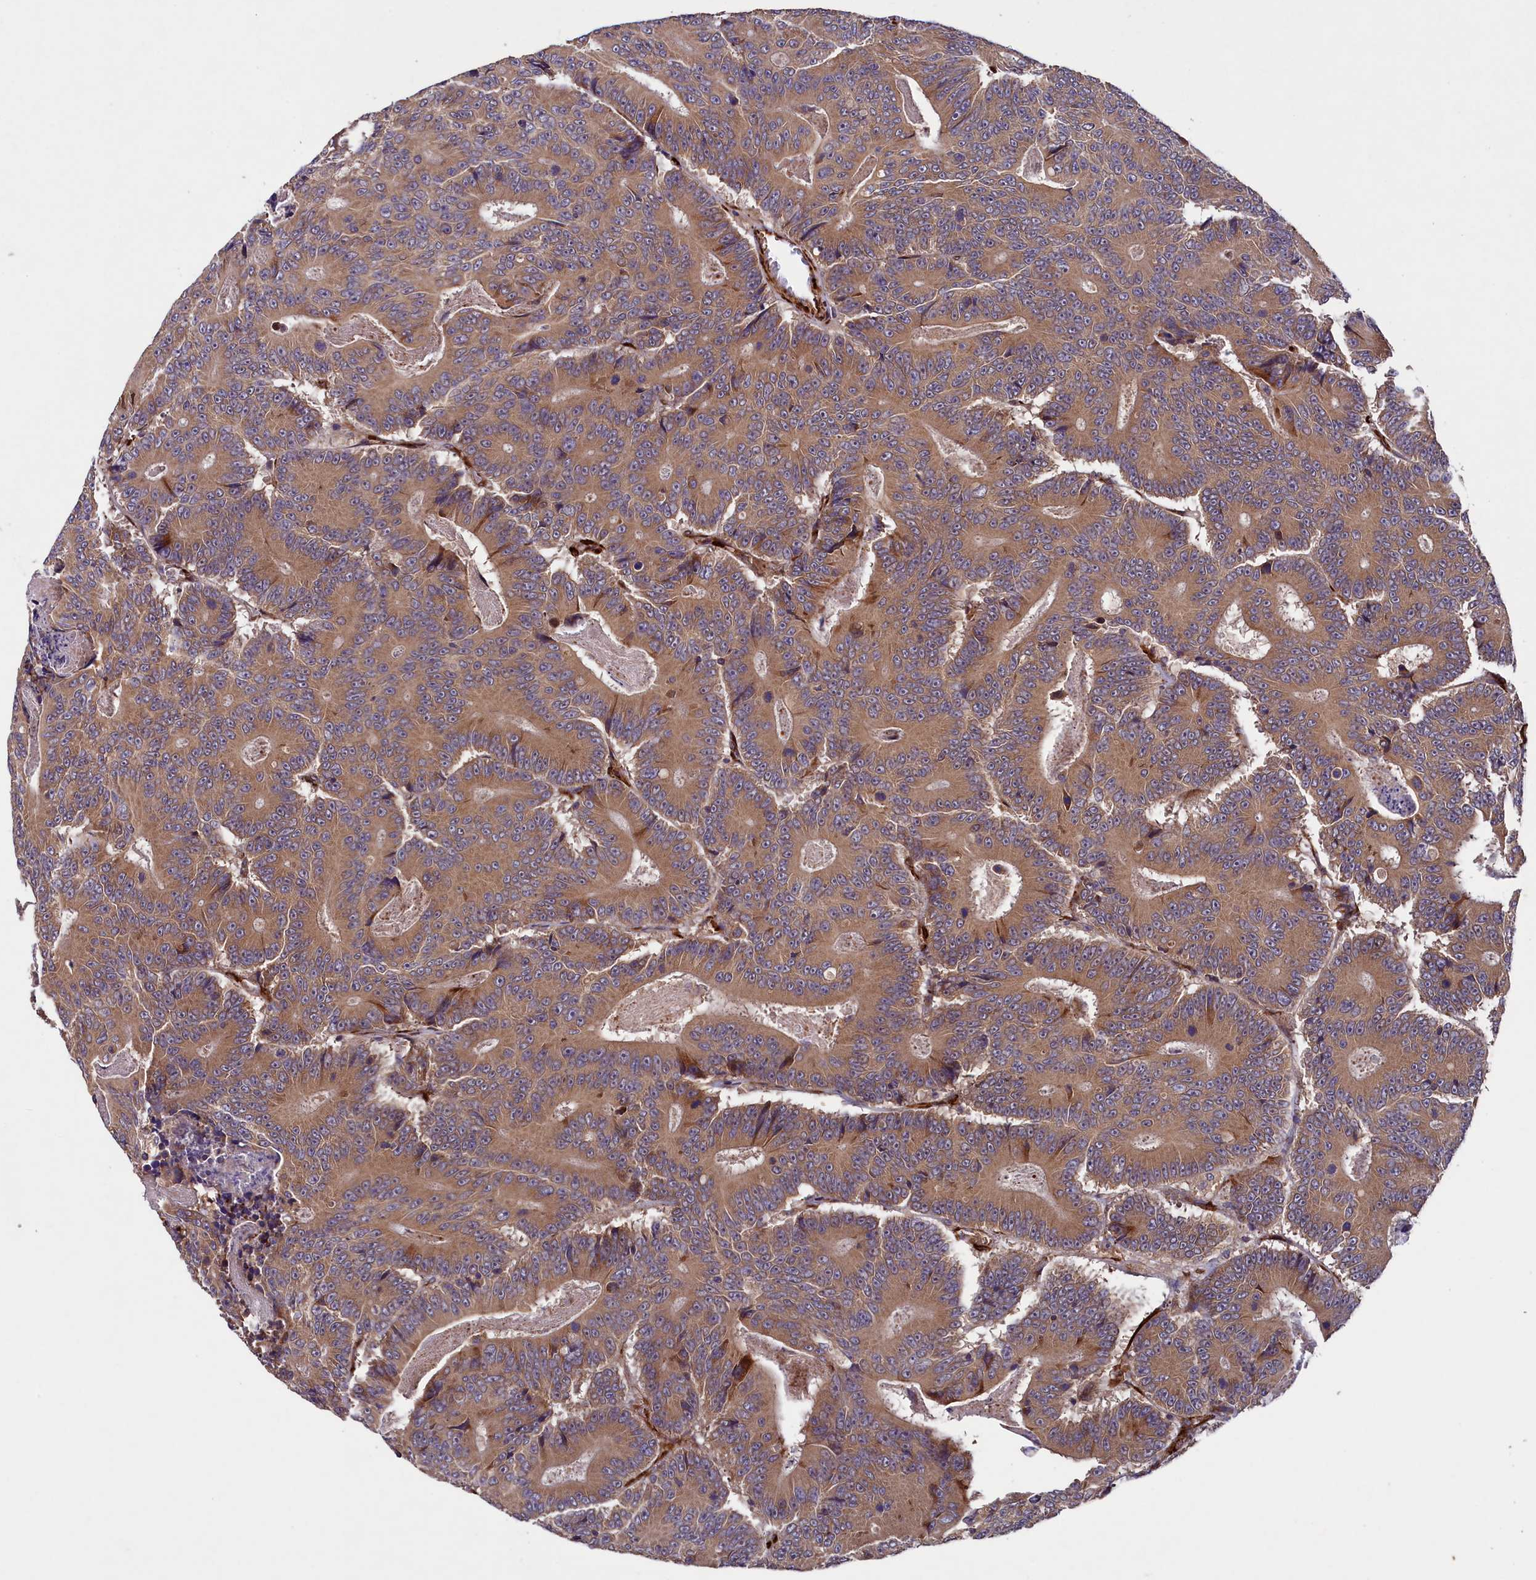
{"staining": {"intensity": "moderate", "quantity": ">75%", "location": "cytoplasmic/membranous"}, "tissue": "colorectal cancer", "cell_type": "Tumor cells", "image_type": "cancer", "snomed": [{"axis": "morphology", "description": "Adenocarcinoma, NOS"}, {"axis": "topography", "description": "Colon"}], "caption": "Moderate cytoplasmic/membranous positivity for a protein is seen in approximately >75% of tumor cells of colorectal cancer (adenocarcinoma) using IHC.", "gene": "ARRDC4", "patient": {"sex": "male", "age": 83}}